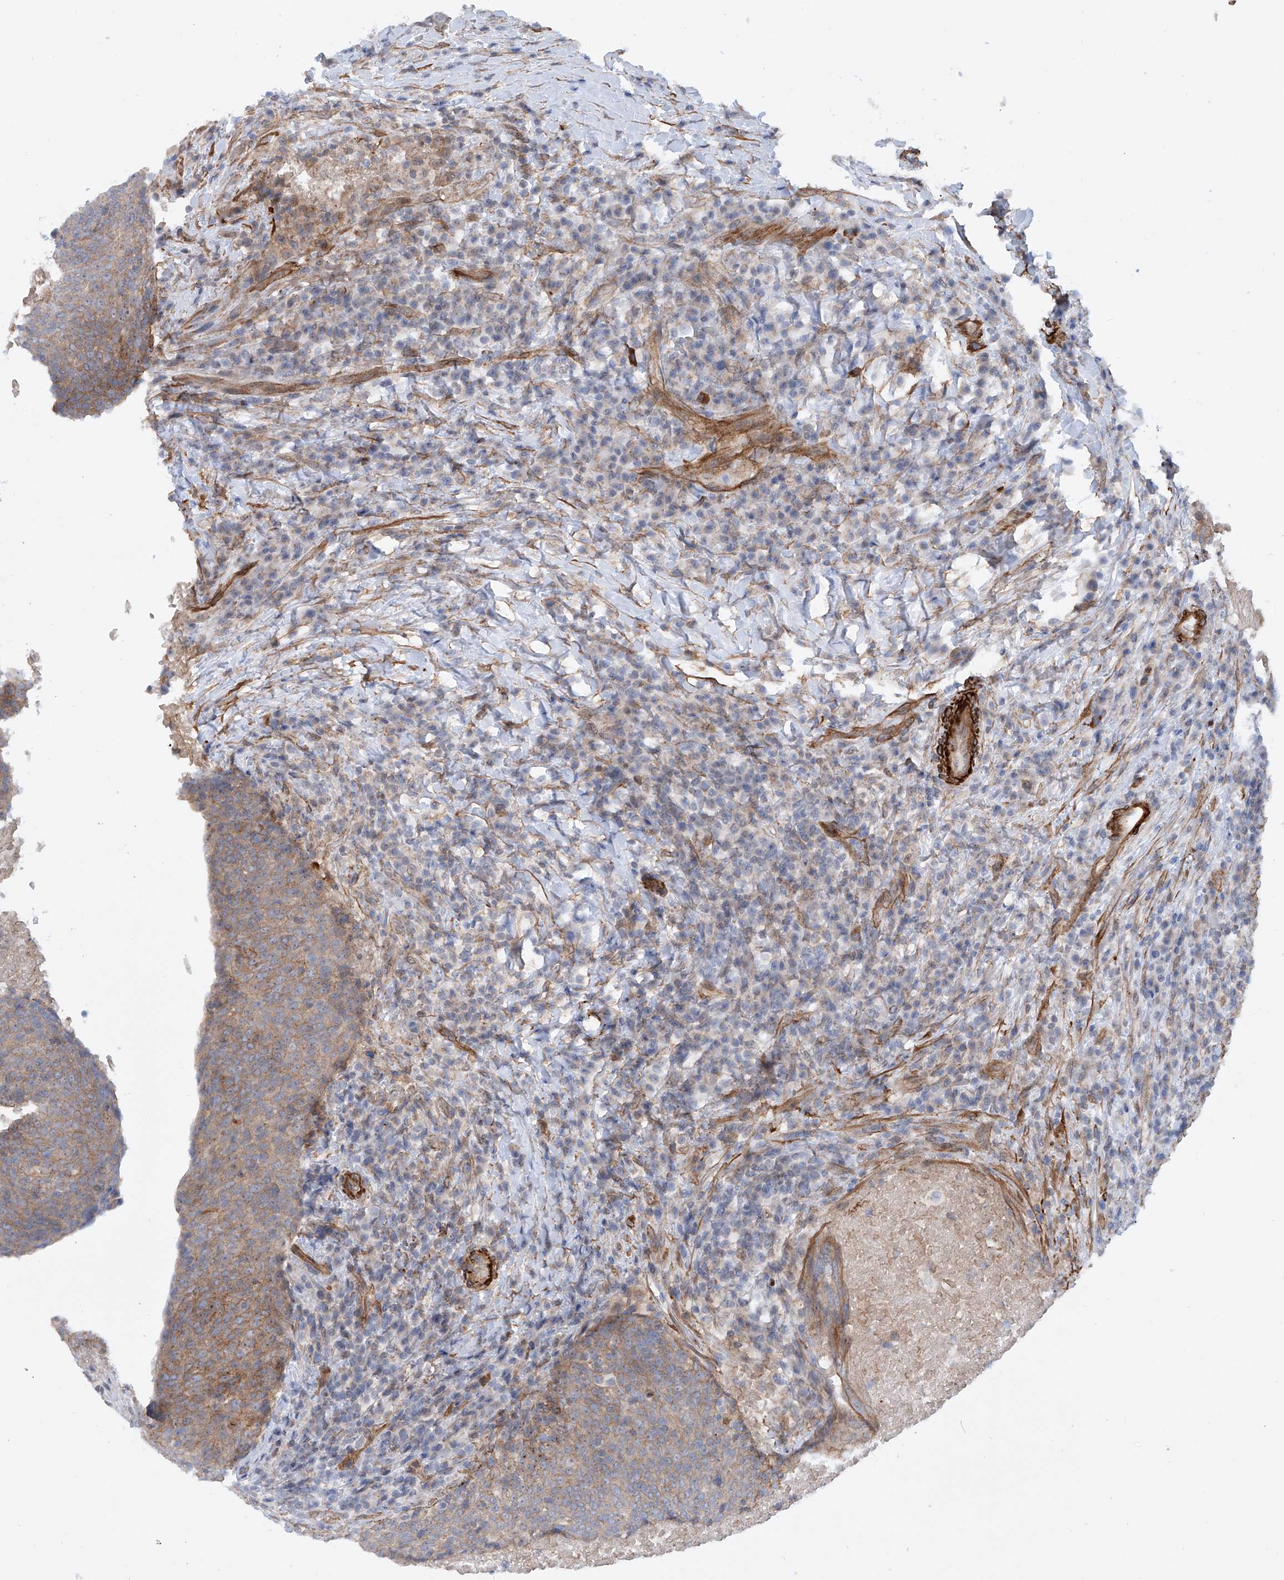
{"staining": {"intensity": "moderate", "quantity": ">75%", "location": "cytoplasmic/membranous"}, "tissue": "head and neck cancer", "cell_type": "Tumor cells", "image_type": "cancer", "snomed": [{"axis": "morphology", "description": "Squamous cell carcinoma, NOS"}, {"axis": "morphology", "description": "Squamous cell carcinoma, metastatic, NOS"}, {"axis": "topography", "description": "Lymph node"}, {"axis": "topography", "description": "Head-Neck"}], "caption": "Head and neck cancer stained with DAB IHC reveals medium levels of moderate cytoplasmic/membranous expression in about >75% of tumor cells.", "gene": "ZNF490", "patient": {"sex": "male", "age": 62}}